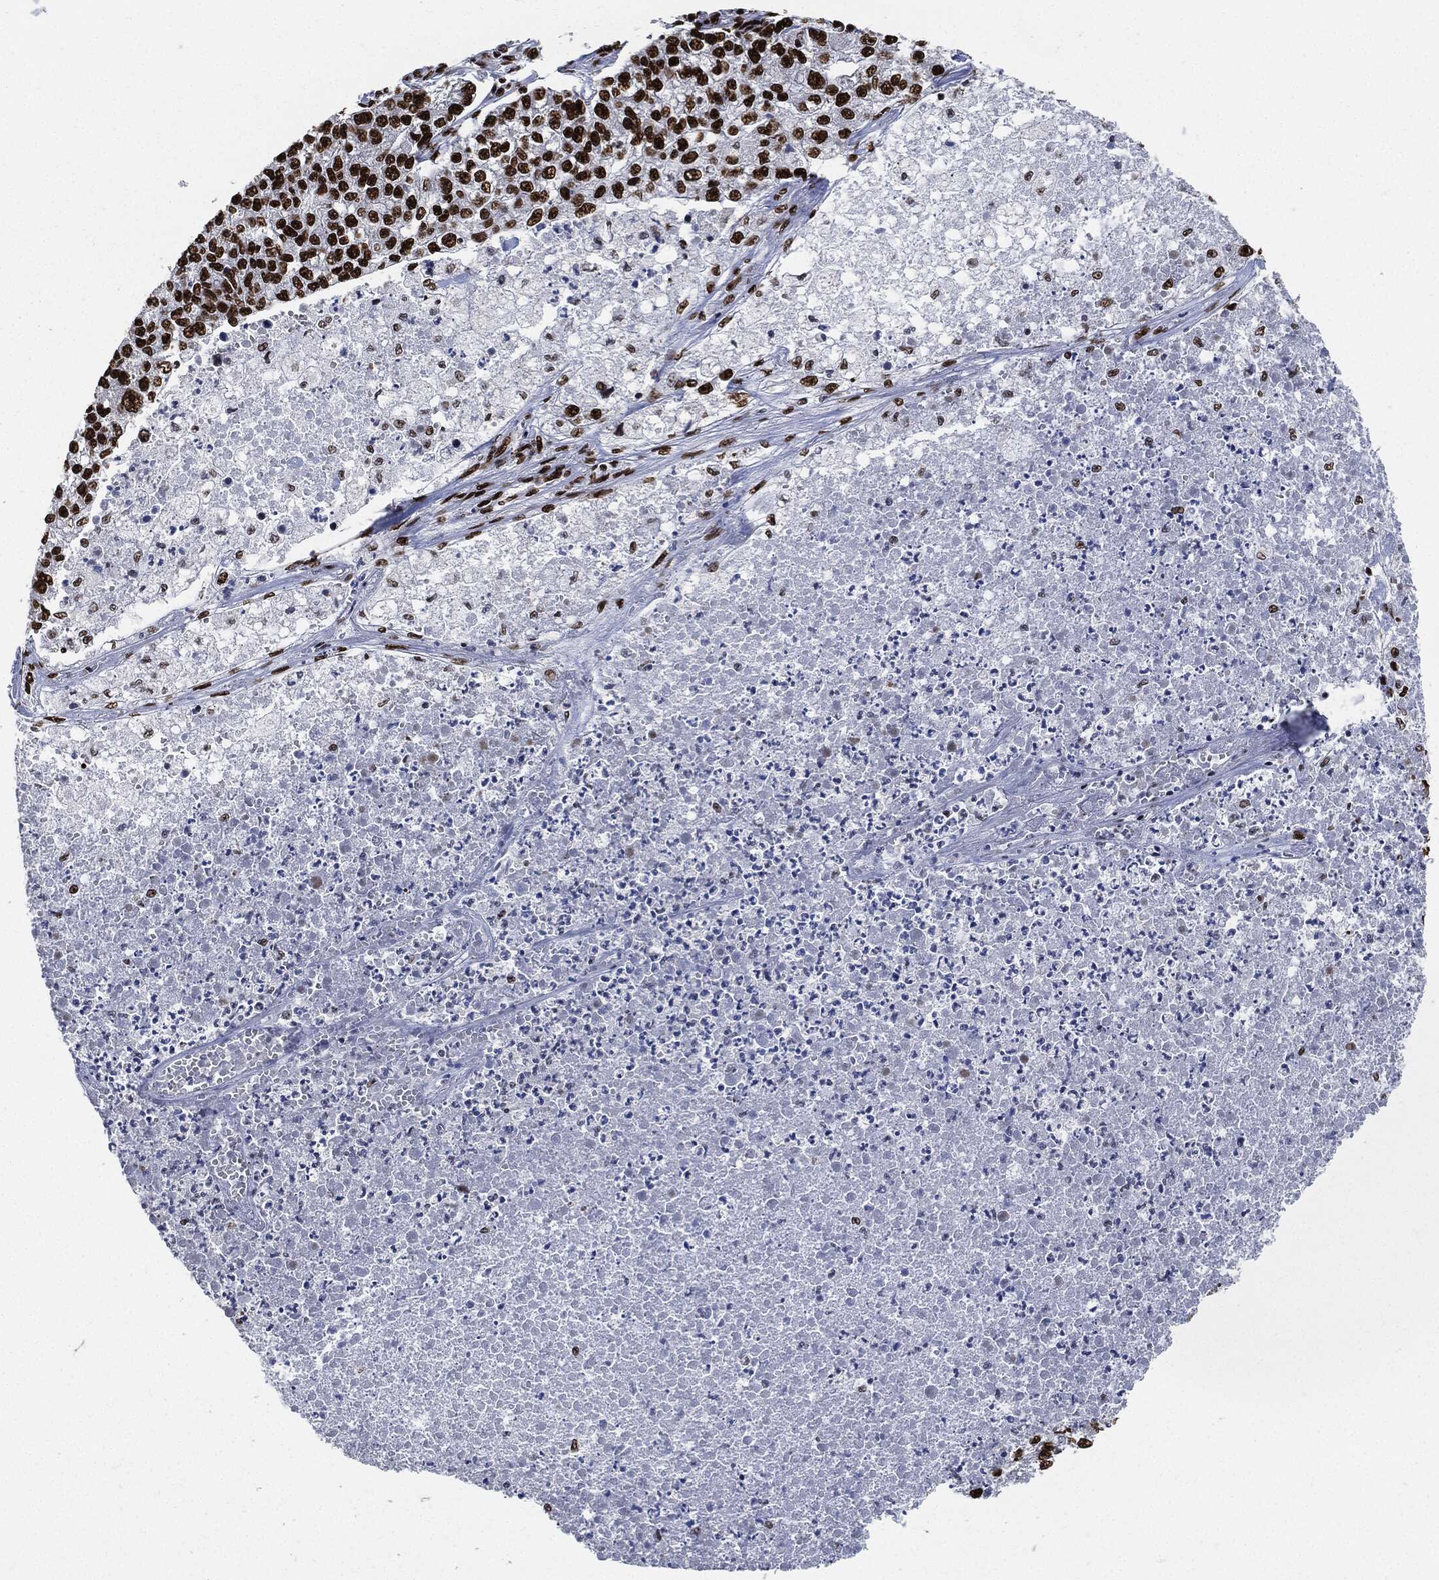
{"staining": {"intensity": "strong", "quantity": ">75%", "location": "nuclear"}, "tissue": "lung cancer", "cell_type": "Tumor cells", "image_type": "cancer", "snomed": [{"axis": "morphology", "description": "Adenocarcinoma, NOS"}, {"axis": "topography", "description": "Lung"}], "caption": "This histopathology image displays immunohistochemistry staining of human lung adenocarcinoma, with high strong nuclear expression in about >75% of tumor cells.", "gene": "RECQL", "patient": {"sex": "male", "age": 49}}